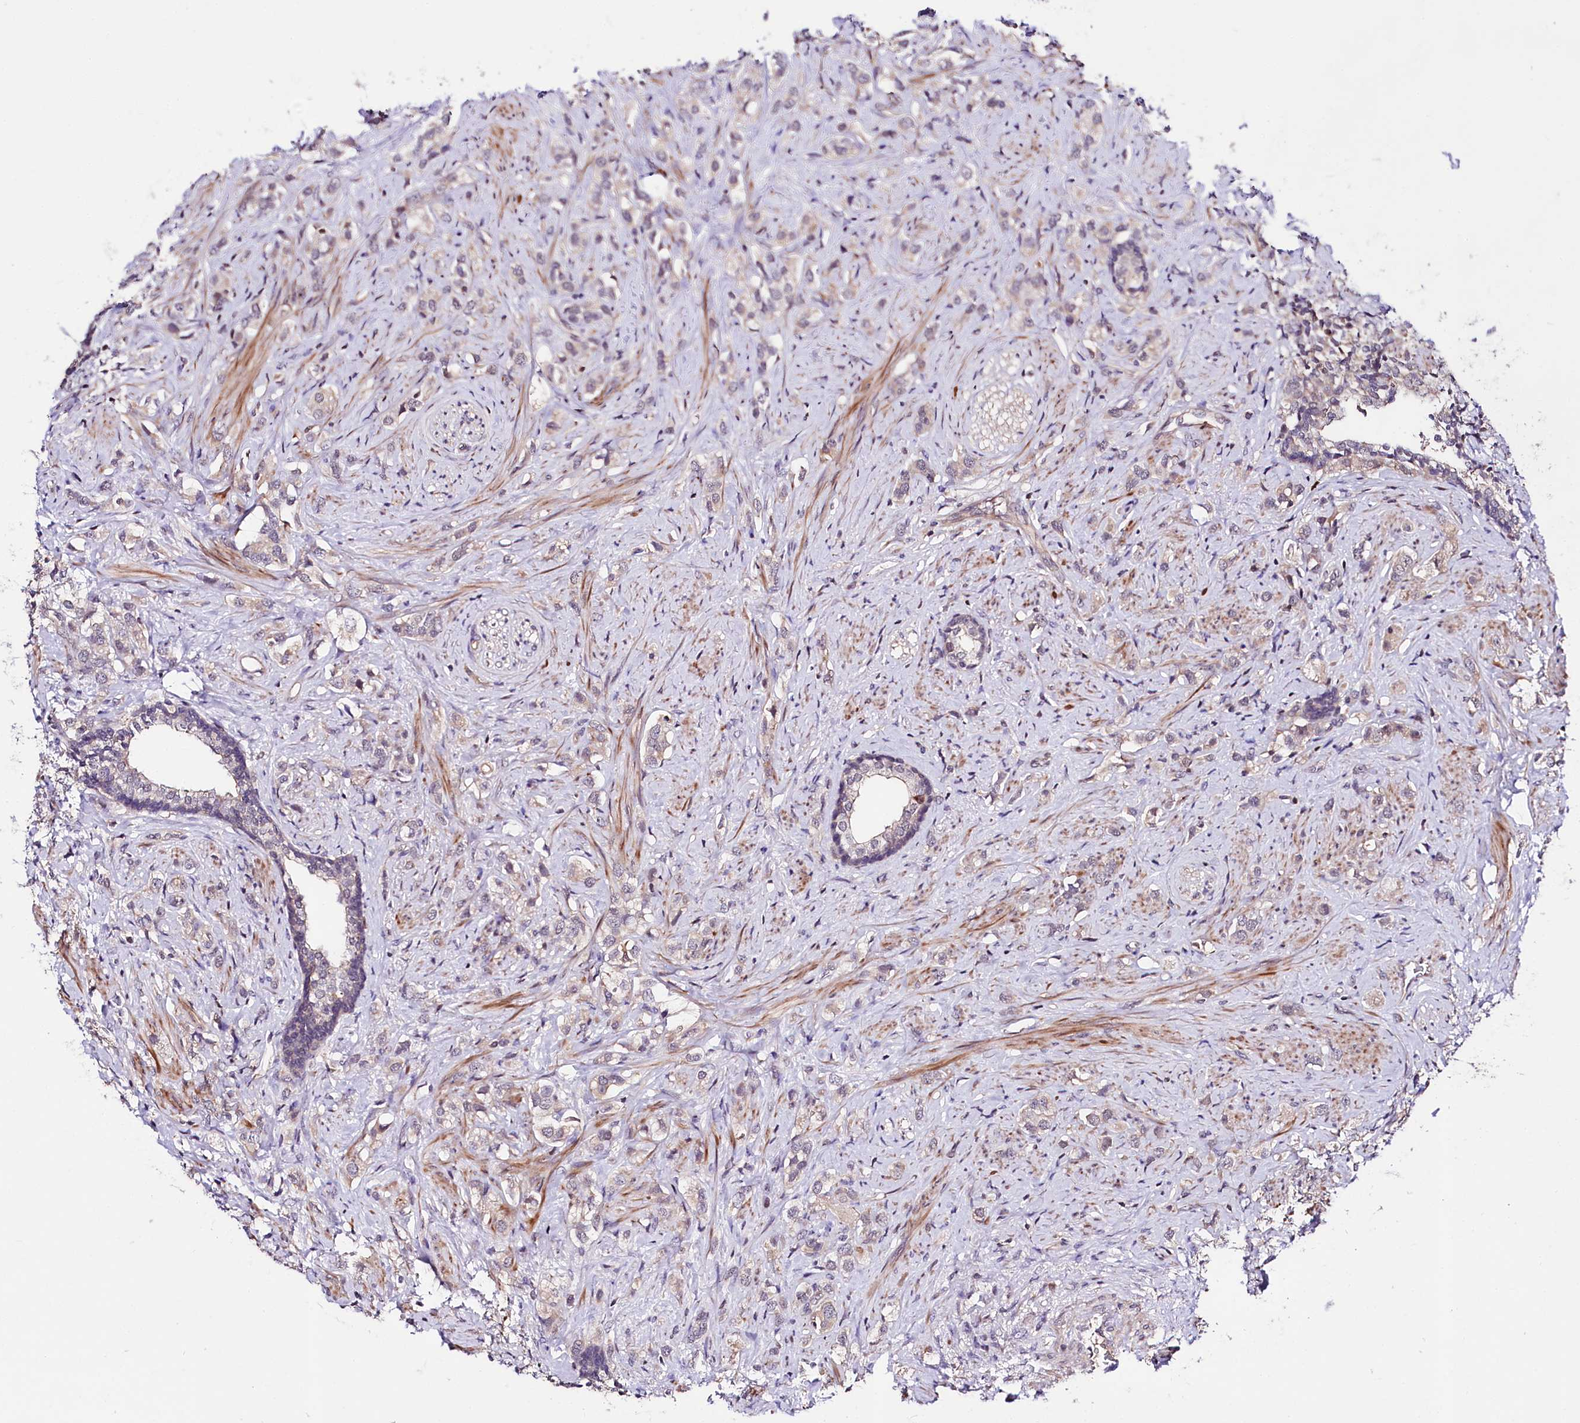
{"staining": {"intensity": "weak", "quantity": "<25%", "location": "cytoplasmic/membranous"}, "tissue": "prostate cancer", "cell_type": "Tumor cells", "image_type": "cancer", "snomed": [{"axis": "morphology", "description": "Adenocarcinoma, High grade"}, {"axis": "topography", "description": "Prostate"}], "caption": "Protein analysis of prostate adenocarcinoma (high-grade) displays no significant positivity in tumor cells.", "gene": "TAFAZZIN", "patient": {"sex": "male", "age": 63}}